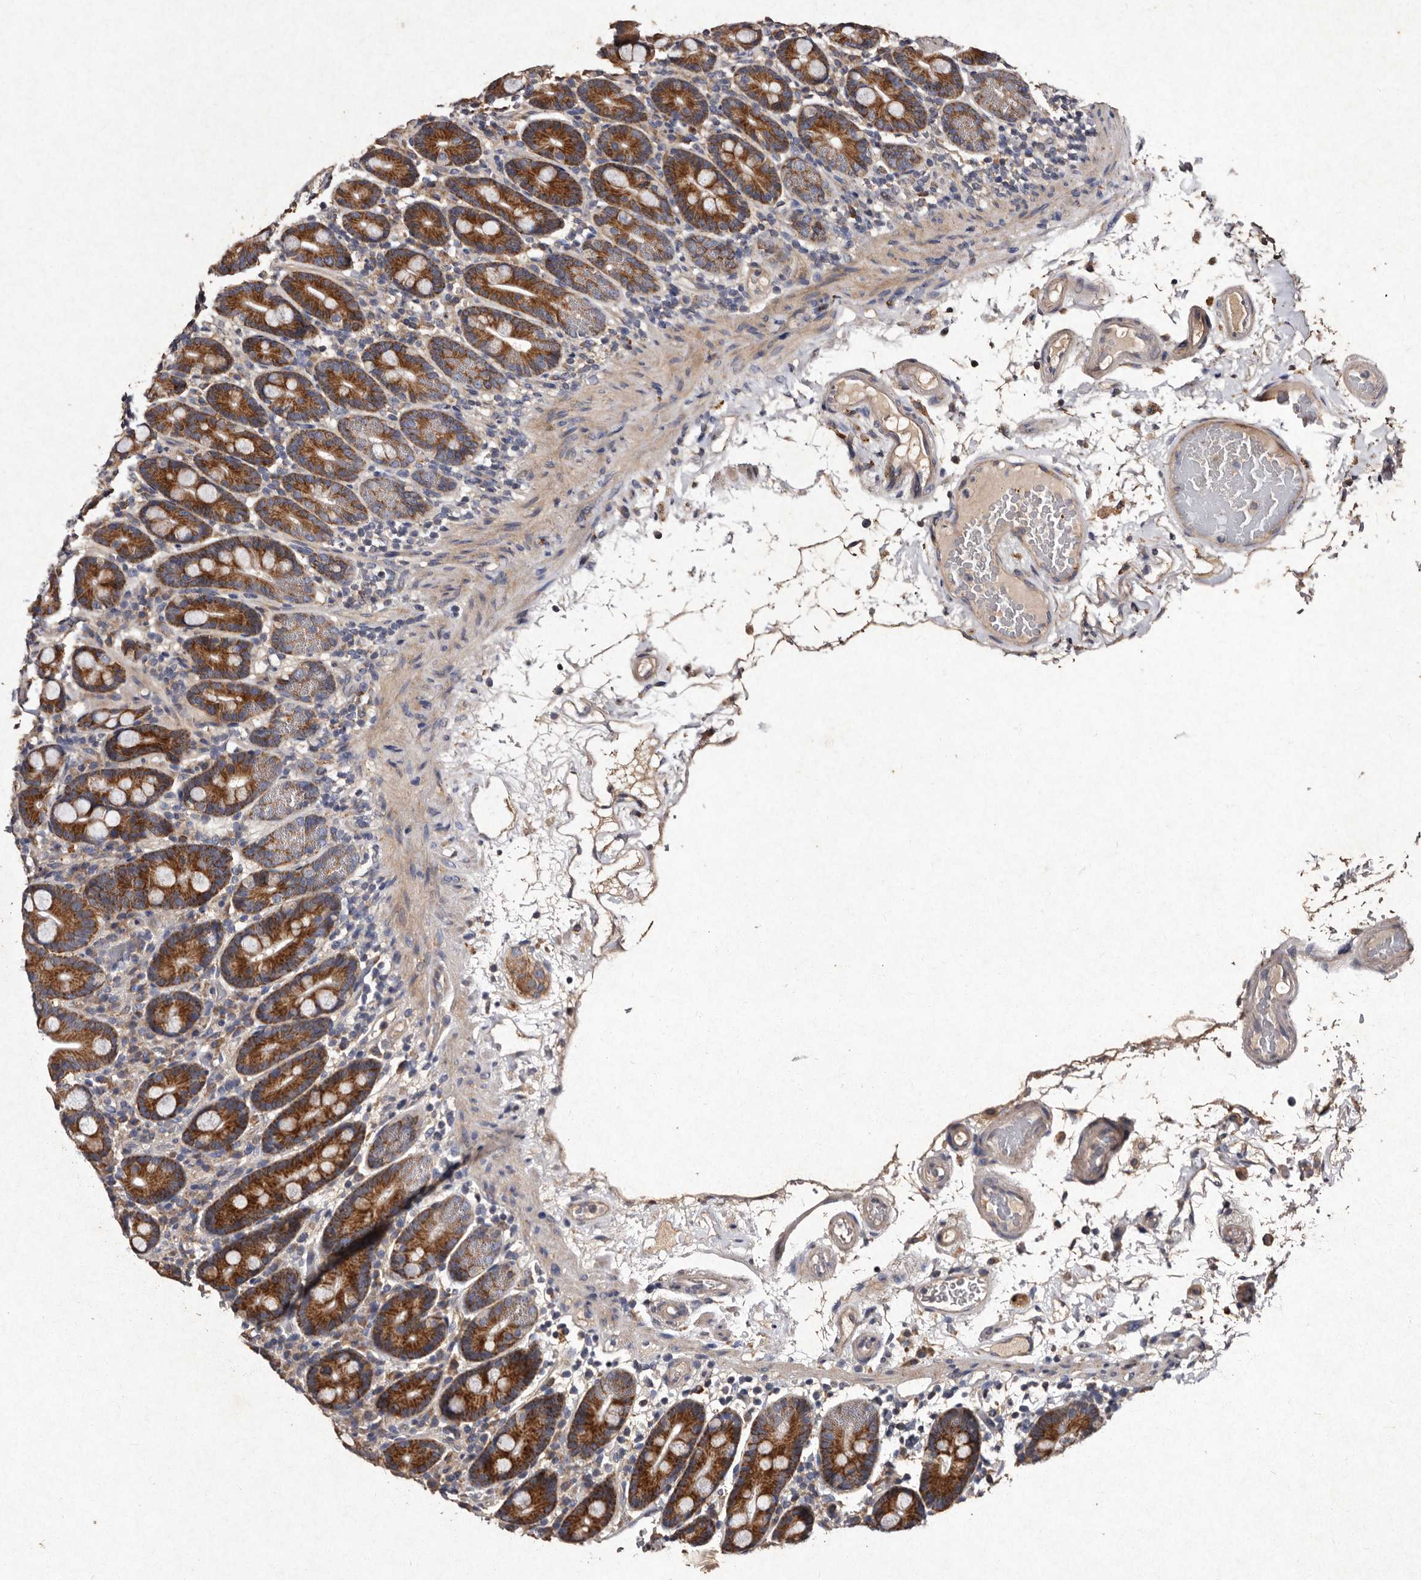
{"staining": {"intensity": "strong", "quantity": "25%-75%", "location": "cytoplasmic/membranous"}, "tissue": "duodenum", "cell_type": "Glandular cells", "image_type": "normal", "snomed": [{"axis": "morphology", "description": "Normal tissue, NOS"}, {"axis": "topography", "description": "Small intestine, NOS"}], "caption": "A high-resolution photomicrograph shows immunohistochemistry staining of normal duodenum, which shows strong cytoplasmic/membranous expression in approximately 25%-75% of glandular cells. Ihc stains the protein of interest in brown and the nuclei are stained blue.", "gene": "TFB1M", "patient": {"sex": "female", "age": 71}}